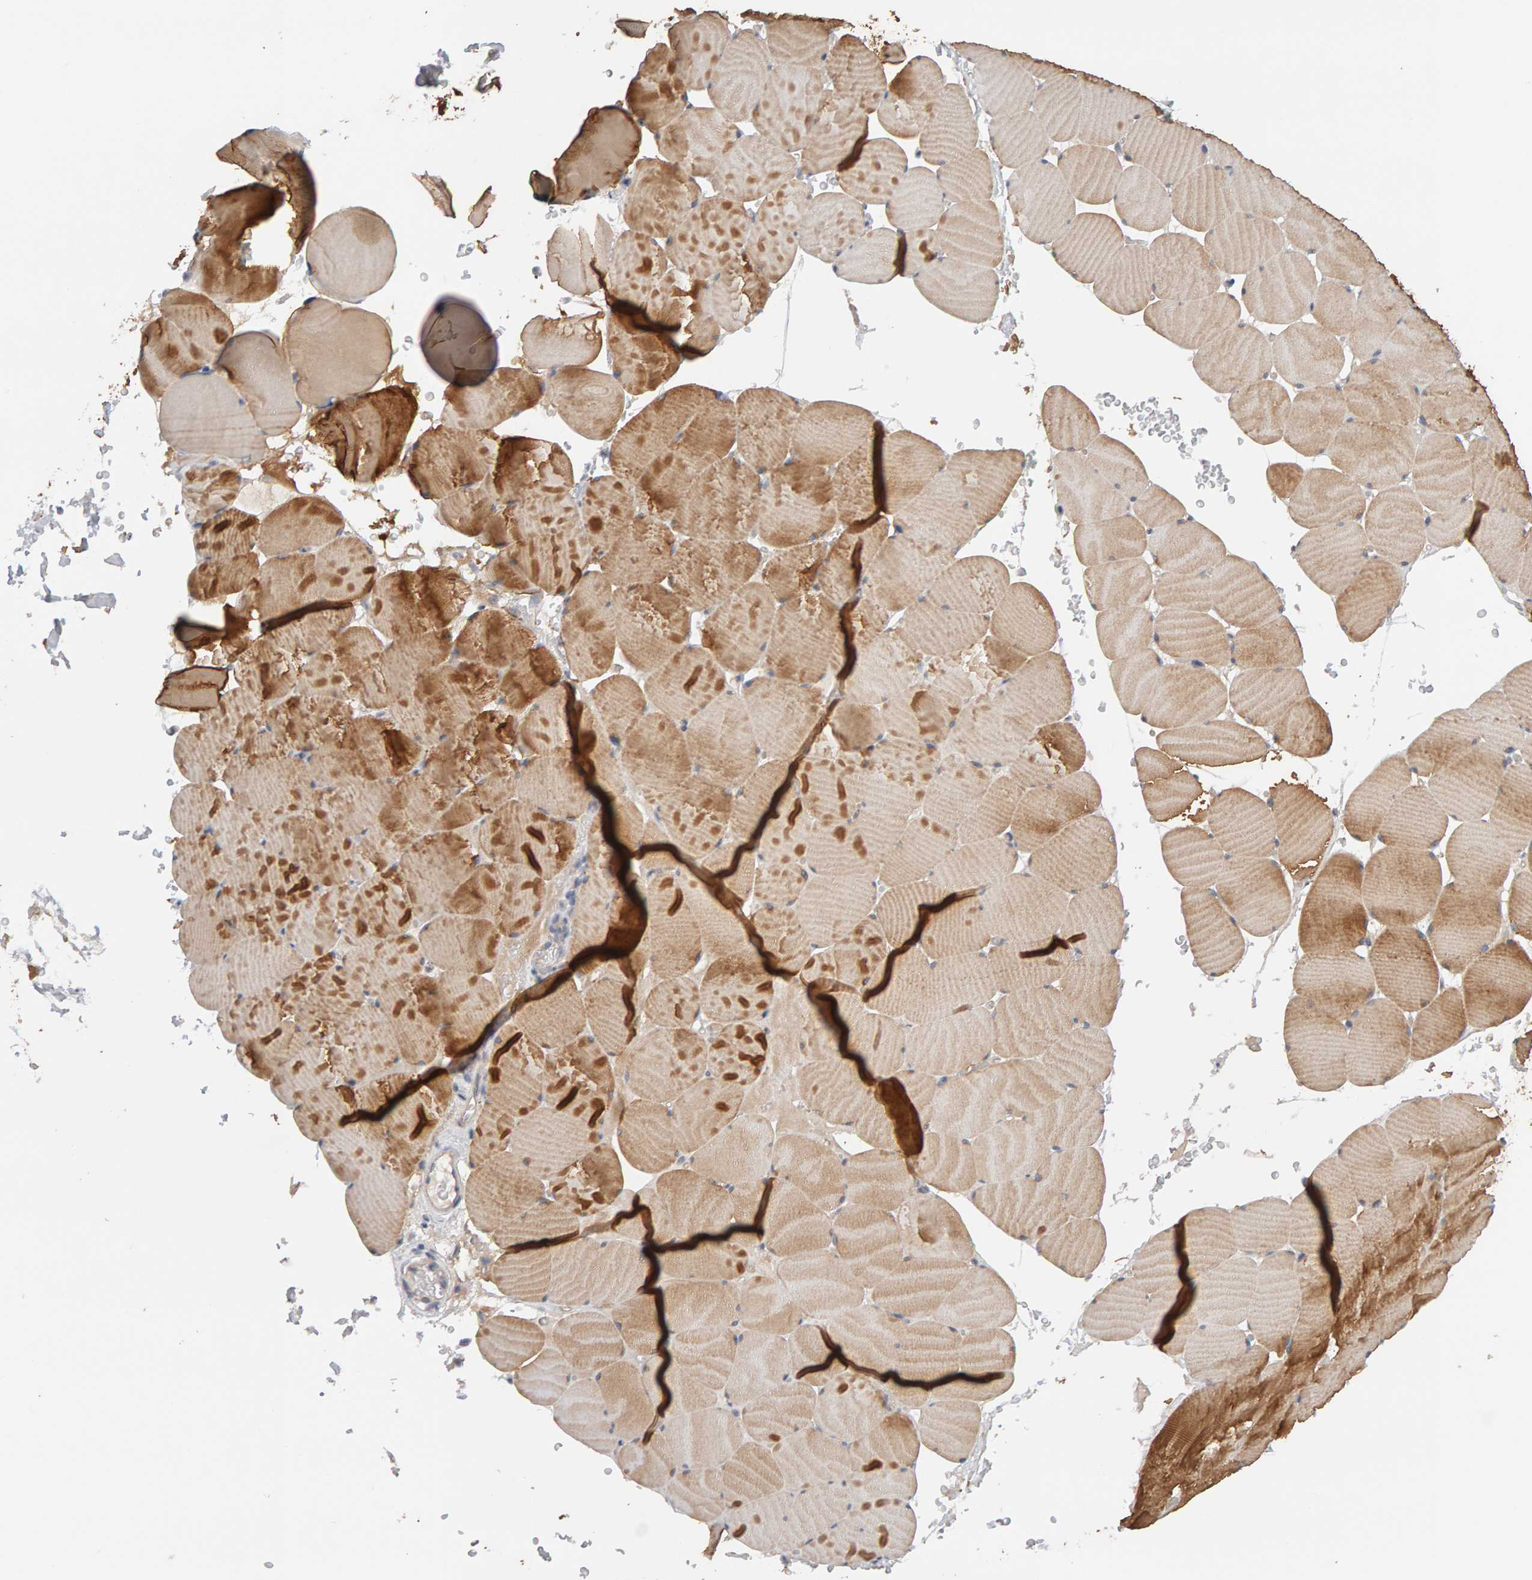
{"staining": {"intensity": "moderate", "quantity": ">75%", "location": "cytoplasmic/membranous"}, "tissue": "skeletal muscle", "cell_type": "Myocytes", "image_type": "normal", "snomed": [{"axis": "morphology", "description": "Normal tissue, NOS"}, {"axis": "topography", "description": "Skeletal muscle"}], "caption": "Immunohistochemical staining of normal skeletal muscle reveals >75% levels of moderate cytoplasmic/membranous protein staining in approximately >75% of myocytes.", "gene": "PPP1R16A", "patient": {"sex": "male", "age": 62}}